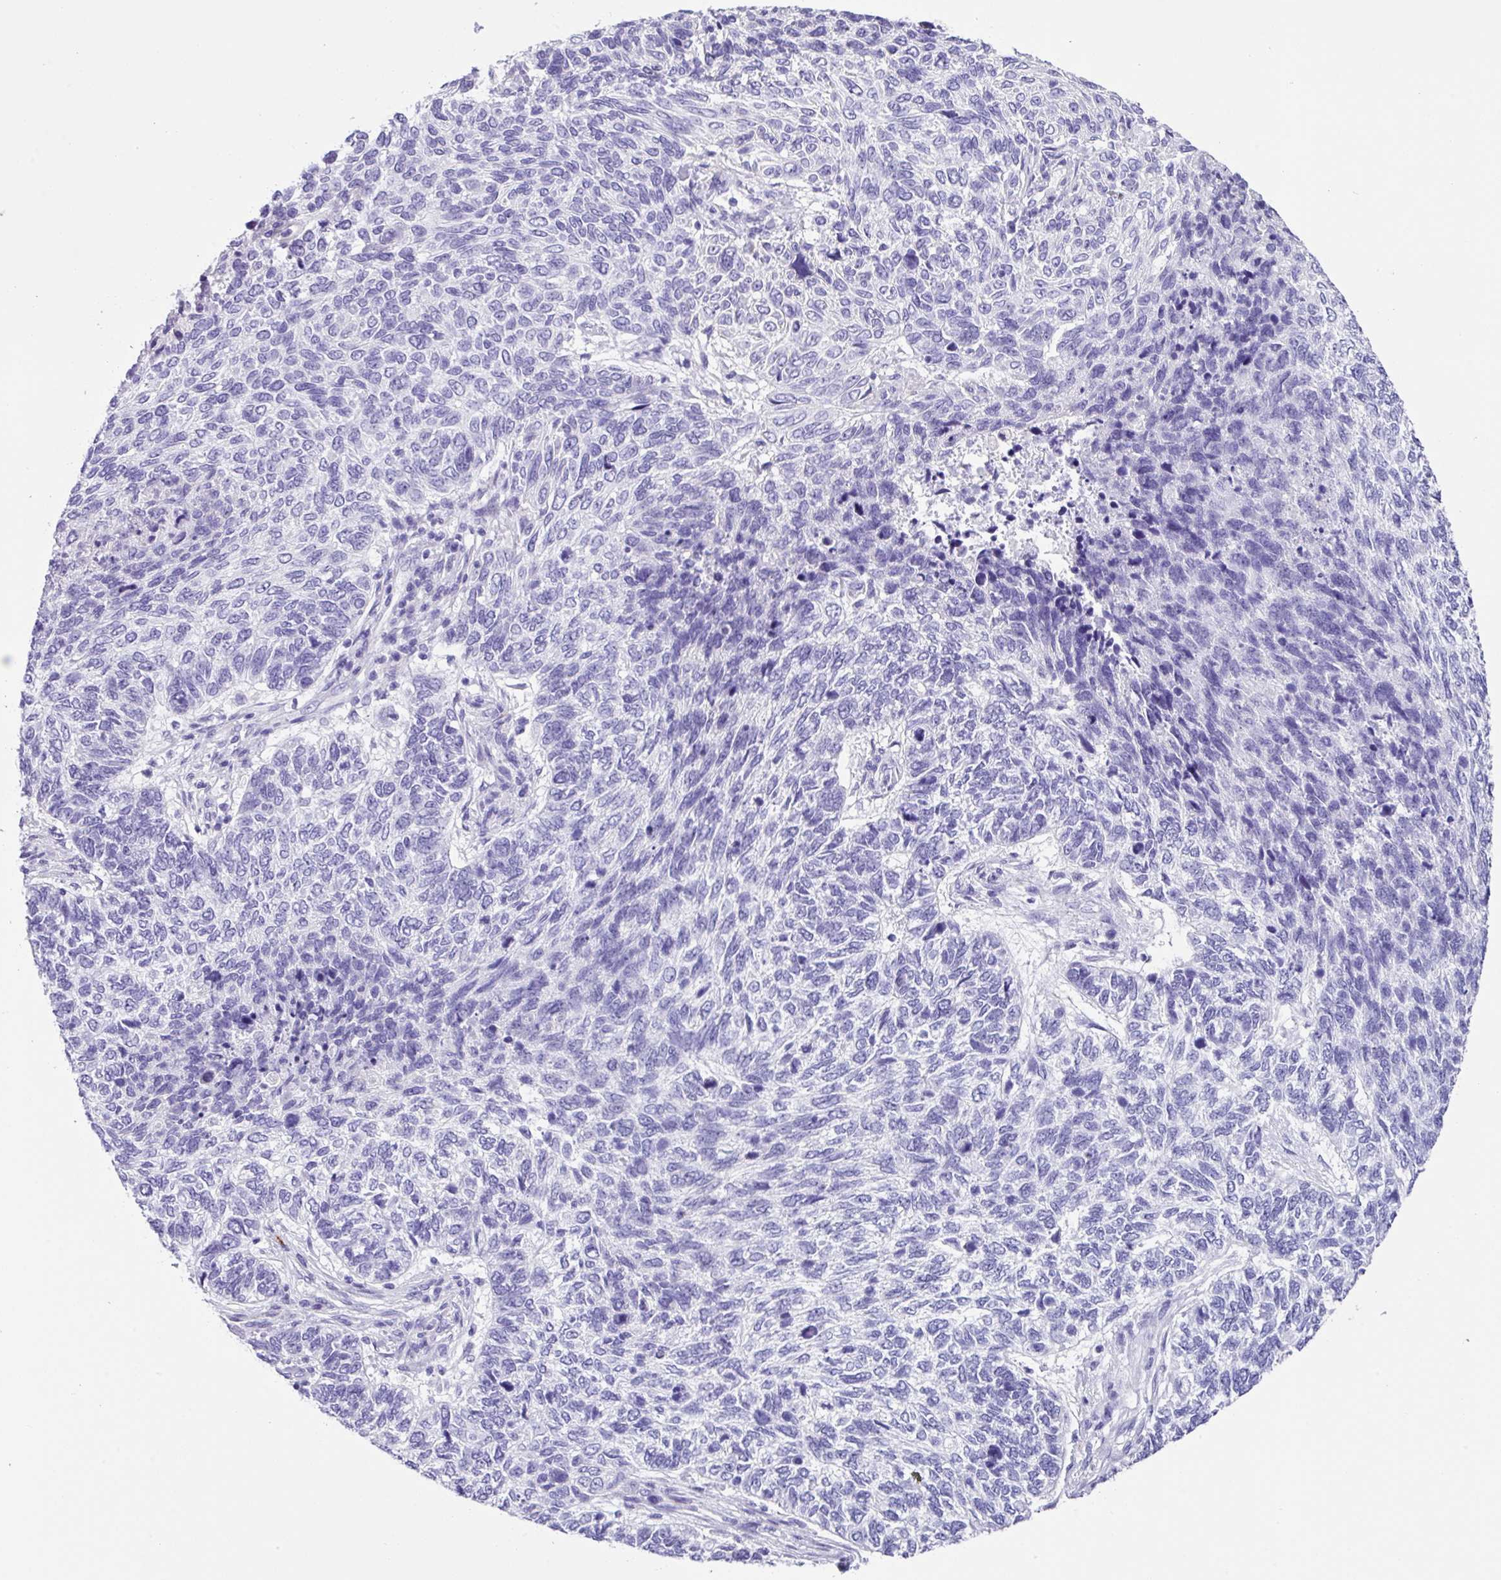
{"staining": {"intensity": "negative", "quantity": "none", "location": "none"}, "tissue": "skin cancer", "cell_type": "Tumor cells", "image_type": "cancer", "snomed": [{"axis": "morphology", "description": "Basal cell carcinoma"}, {"axis": "topography", "description": "Skin"}], "caption": "Immunohistochemistry photomicrograph of skin cancer (basal cell carcinoma) stained for a protein (brown), which demonstrates no expression in tumor cells.", "gene": "ZG16", "patient": {"sex": "female", "age": 65}}